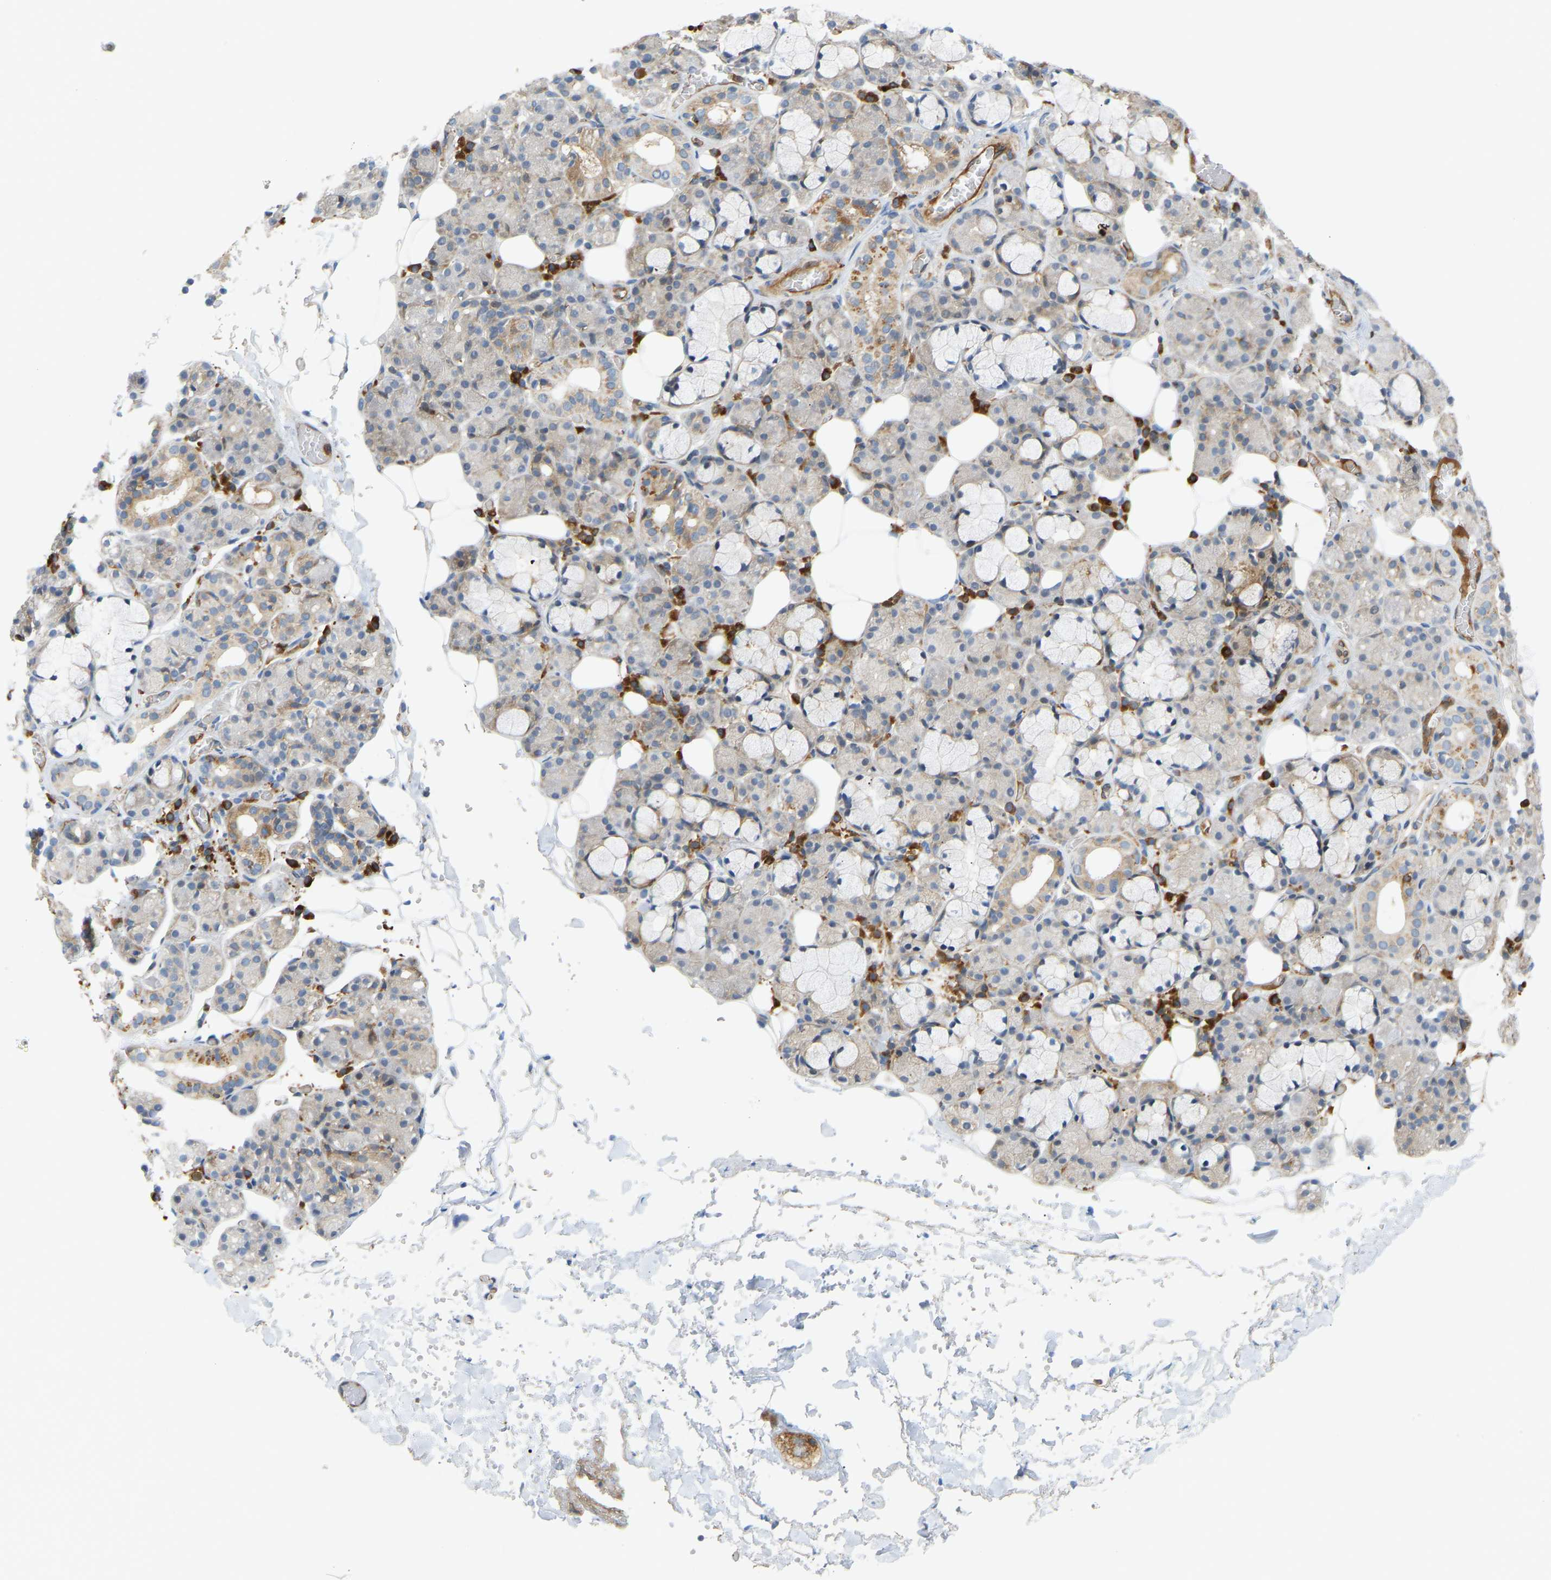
{"staining": {"intensity": "weak", "quantity": "<25%", "location": "cytoplasmic/membranous"}, "tissue": "salivary gland", "cell_type": "Glandular cells", "image_type": "normal", "snomed": [{"axis": "morphology", "description": "Normal tissue, NOS"}, {"axis": "topography", "description": "Salivary gland"}], "caption": "The micrograph shows no significant staining in glandular cells of salivary gland.", "gene": "PLCG2", "patient": {"sex": "male", "age": 63}}